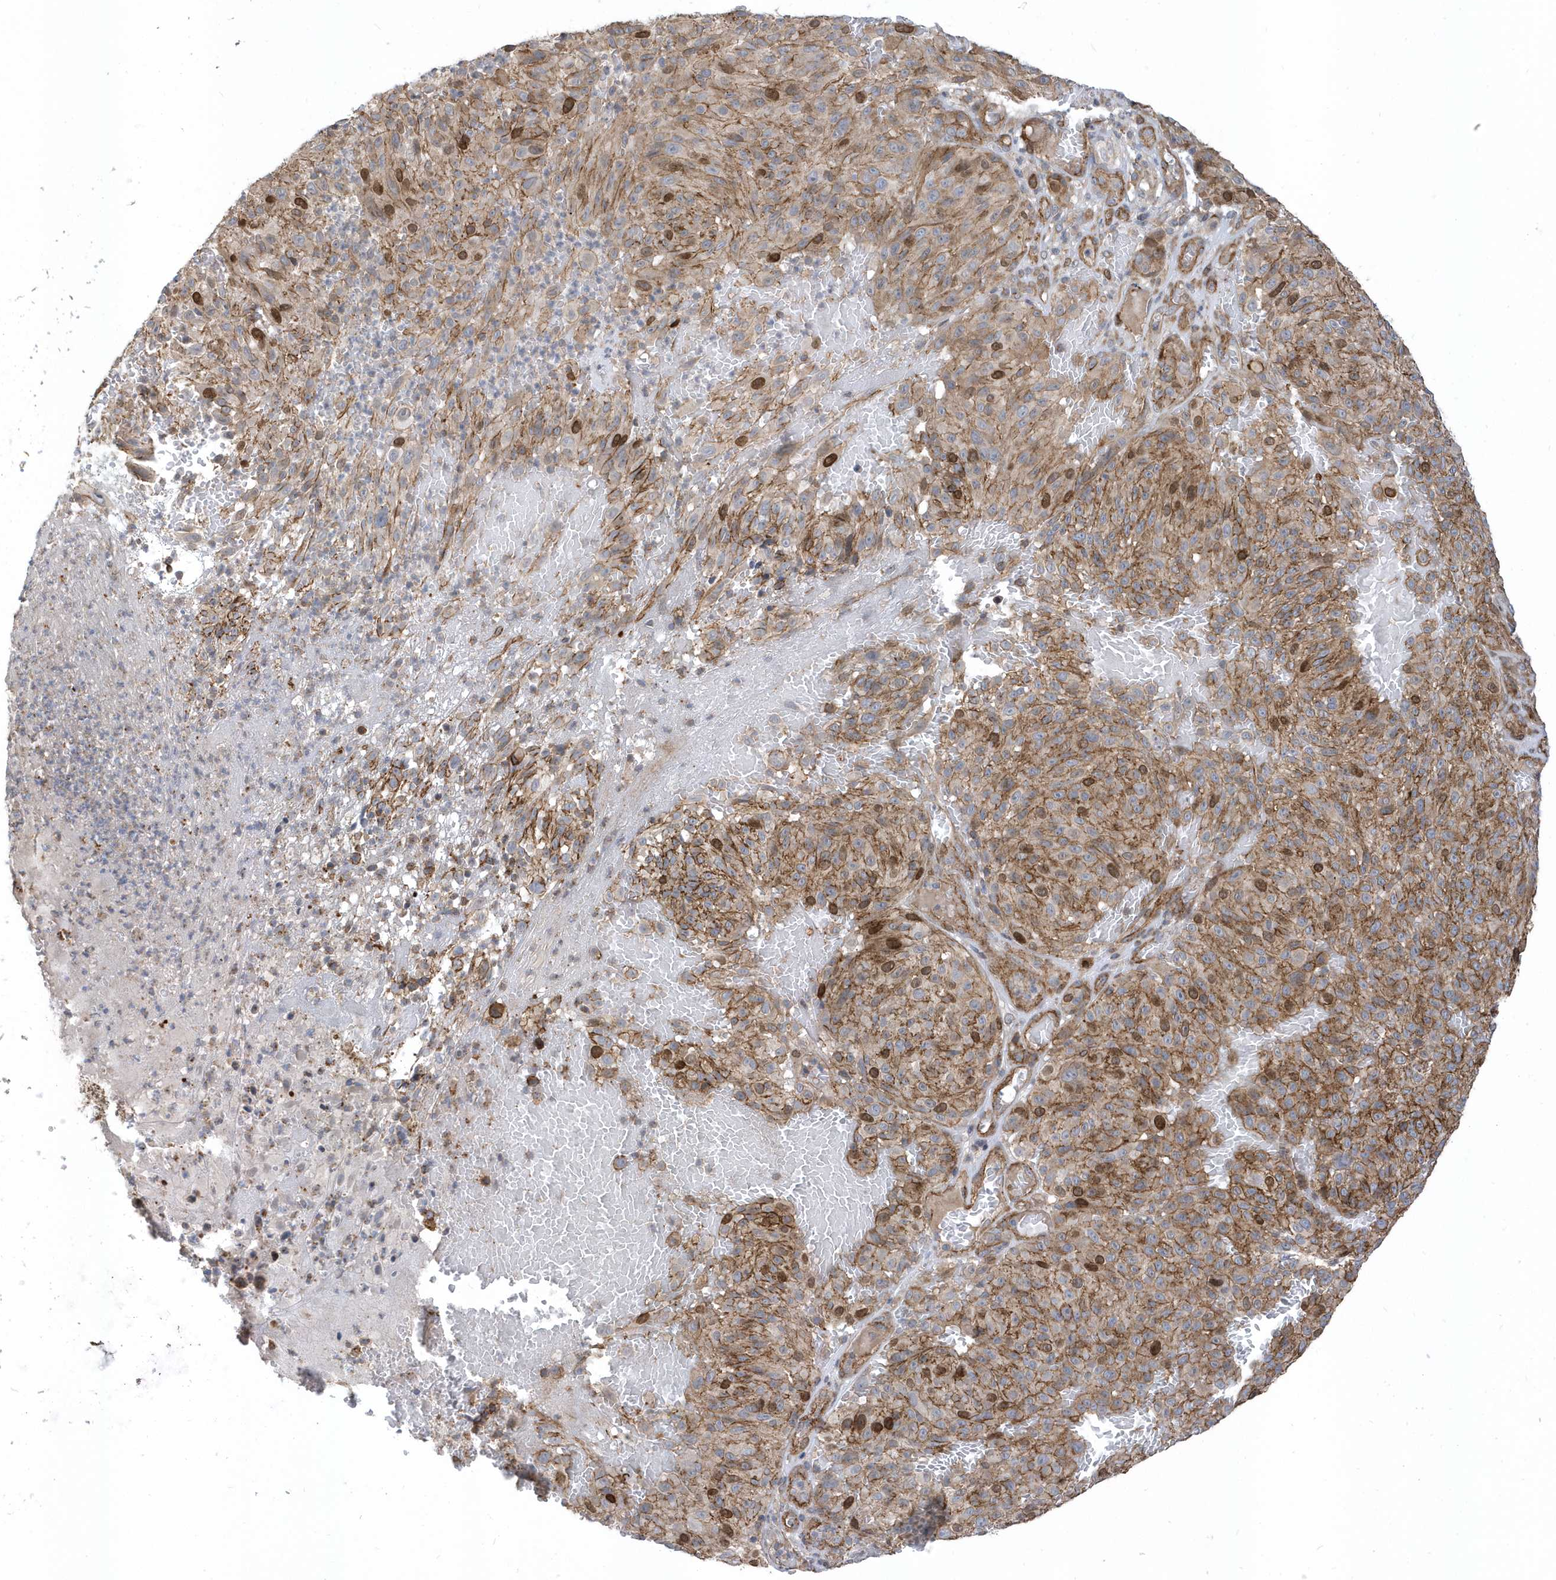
{"staining": {"intensity": "moderate", "quantity": ">75%", "location": "cytoplasmic/membranous,nuclear"}, "tissue": "melanoma", "cell_type": "Tumor cells", "image_type": "cancer", "snomed": [{"axis": "morphology", "description": "Malignant melanoma, NOS"}, {"axis": "topography", "description": "Skin"}], "caption": "Immunohistochemistry (IHC) staining of malignant melanoma, which exhibits medium levels of moderate cytoplasmic/membranous and nuclear expression in about >75% of tumor cells indicating moderate cytoplasmic/membranous and nuclear protein expression. The staining was performed using DAB (brown) for protein detection and nuclei were counterstained in hematoxylin (blue).", "gene": "HRH4", "patient": {"sex": "male", "age": 83}}